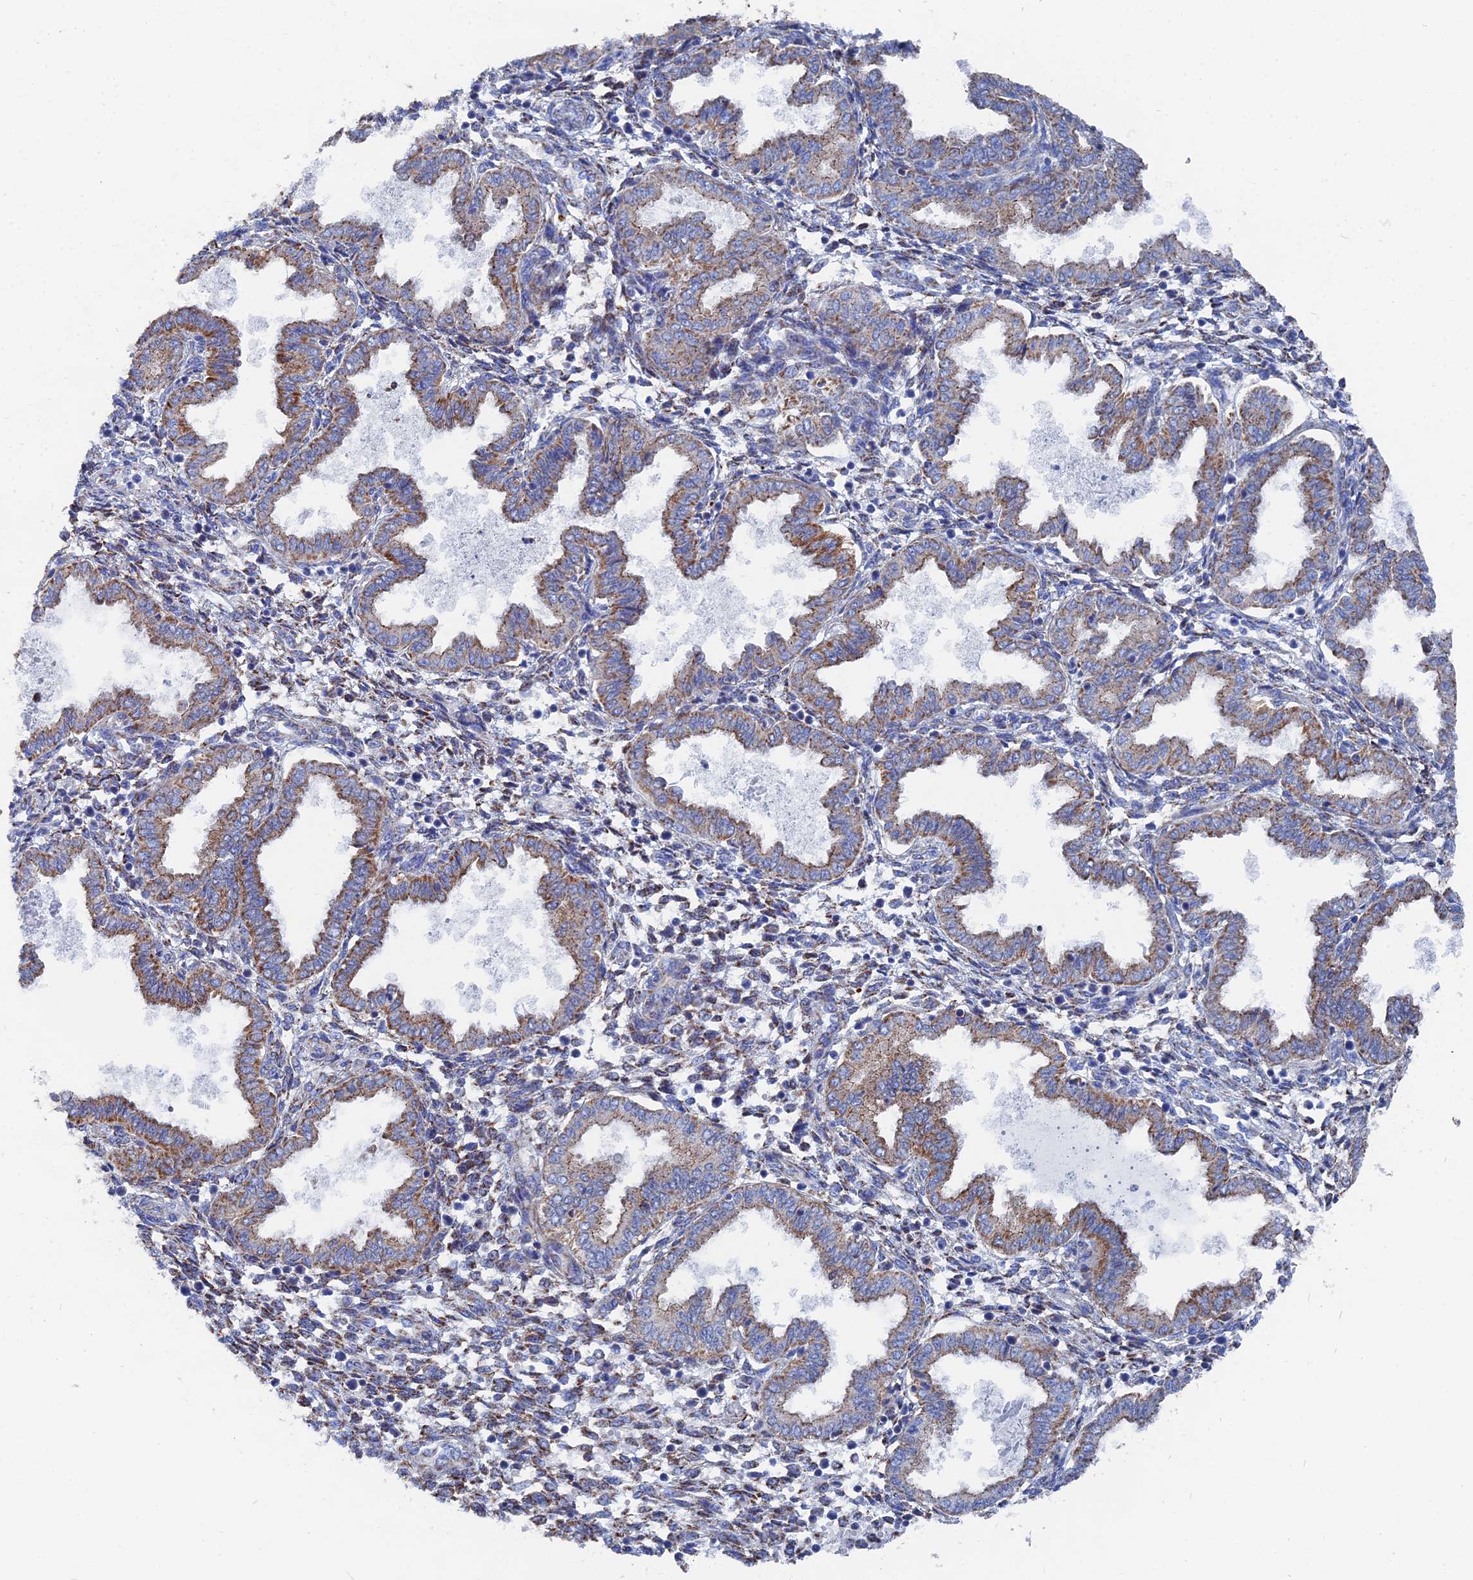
{"staining": {"intensity": "moderate", "quantity": "25%-75%", "location": "cytoplasmic/membranous"}, "tissue": "endometrium", "cell_type": "Cells in endometrial stroma", "image_type": "normal", "snomed": [{"axis": "morphology", "description": "Normal tissue, NOS"}, {"axis": "topography", "description": "Endometrium"}], "caption": "A micrograph of human endometrium stained for a protein reveals moderate cytoplasmic/membranous brown staining in cells in endometrial stroma. Using DAB (brown) and hematoxylin (blue) stains, captured at high magnification using brightfield microscopy.", "gene": "IFT80", "patient": {"sex": "female", "age": 33}}